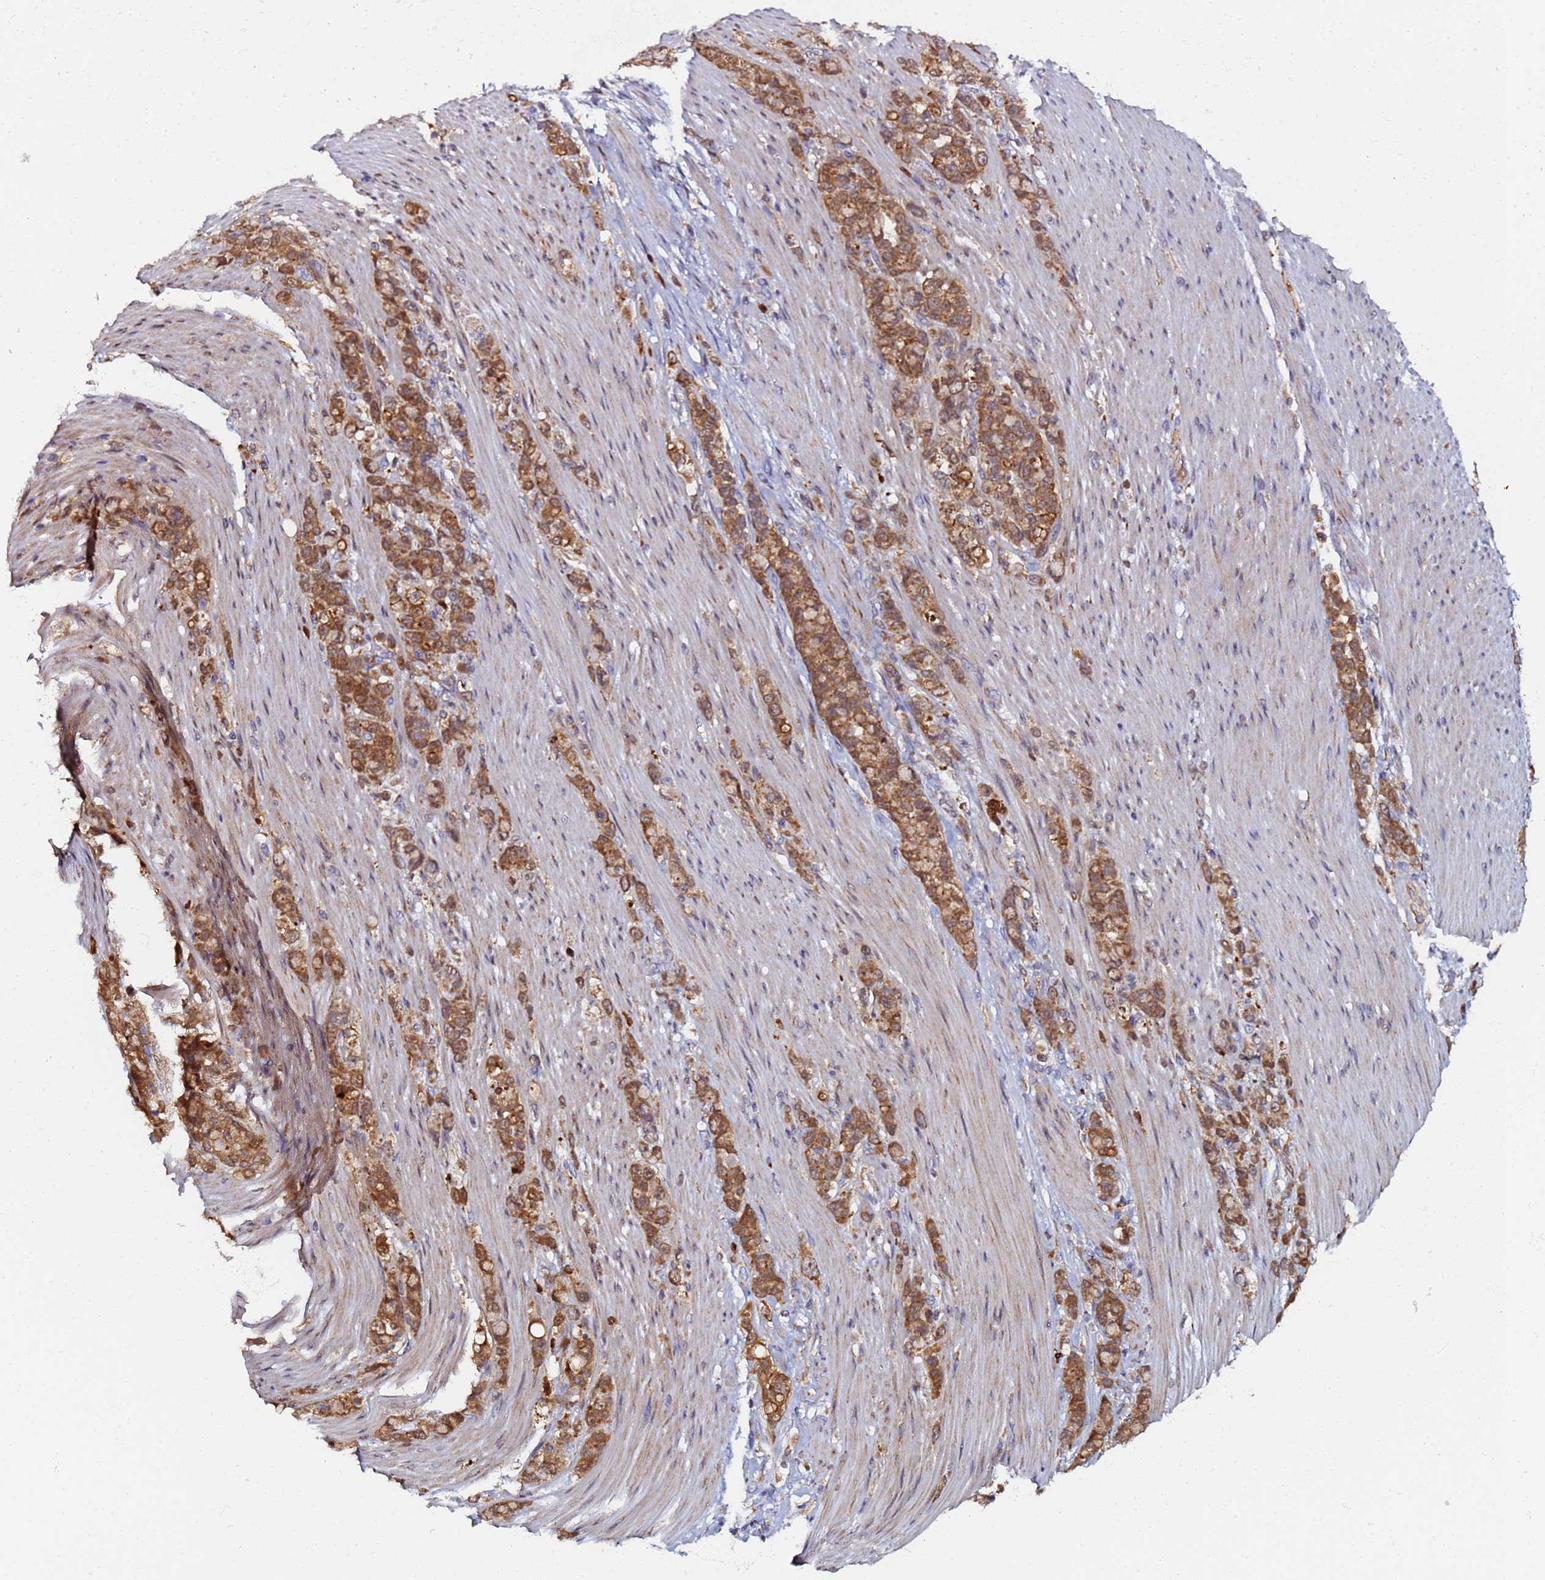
{"staining": {"intensity": "moderate", "quantity": ">75%", "location": "cytoplasmic/membranous"}, "tissue": "stomach cancer", "cell_type": "Tumor cells", "image_type": "cancer", "snomed": [{"axis": "morphology", "description": "Normal tissue, NOS"}, {"axis": "morphology", "description": "Adenocarcinoma, NOS"}, {"axis": "topography", "description": "Stomach"}], "caption": "Immunohistochemistry (IHC) of human stomach cancer displays medium levels of moderate cytoplasmic/membranous staining in about >75% of tumor cells.", "gene": "CCDC127", "patient": {"sex": "female", "age": 79}}